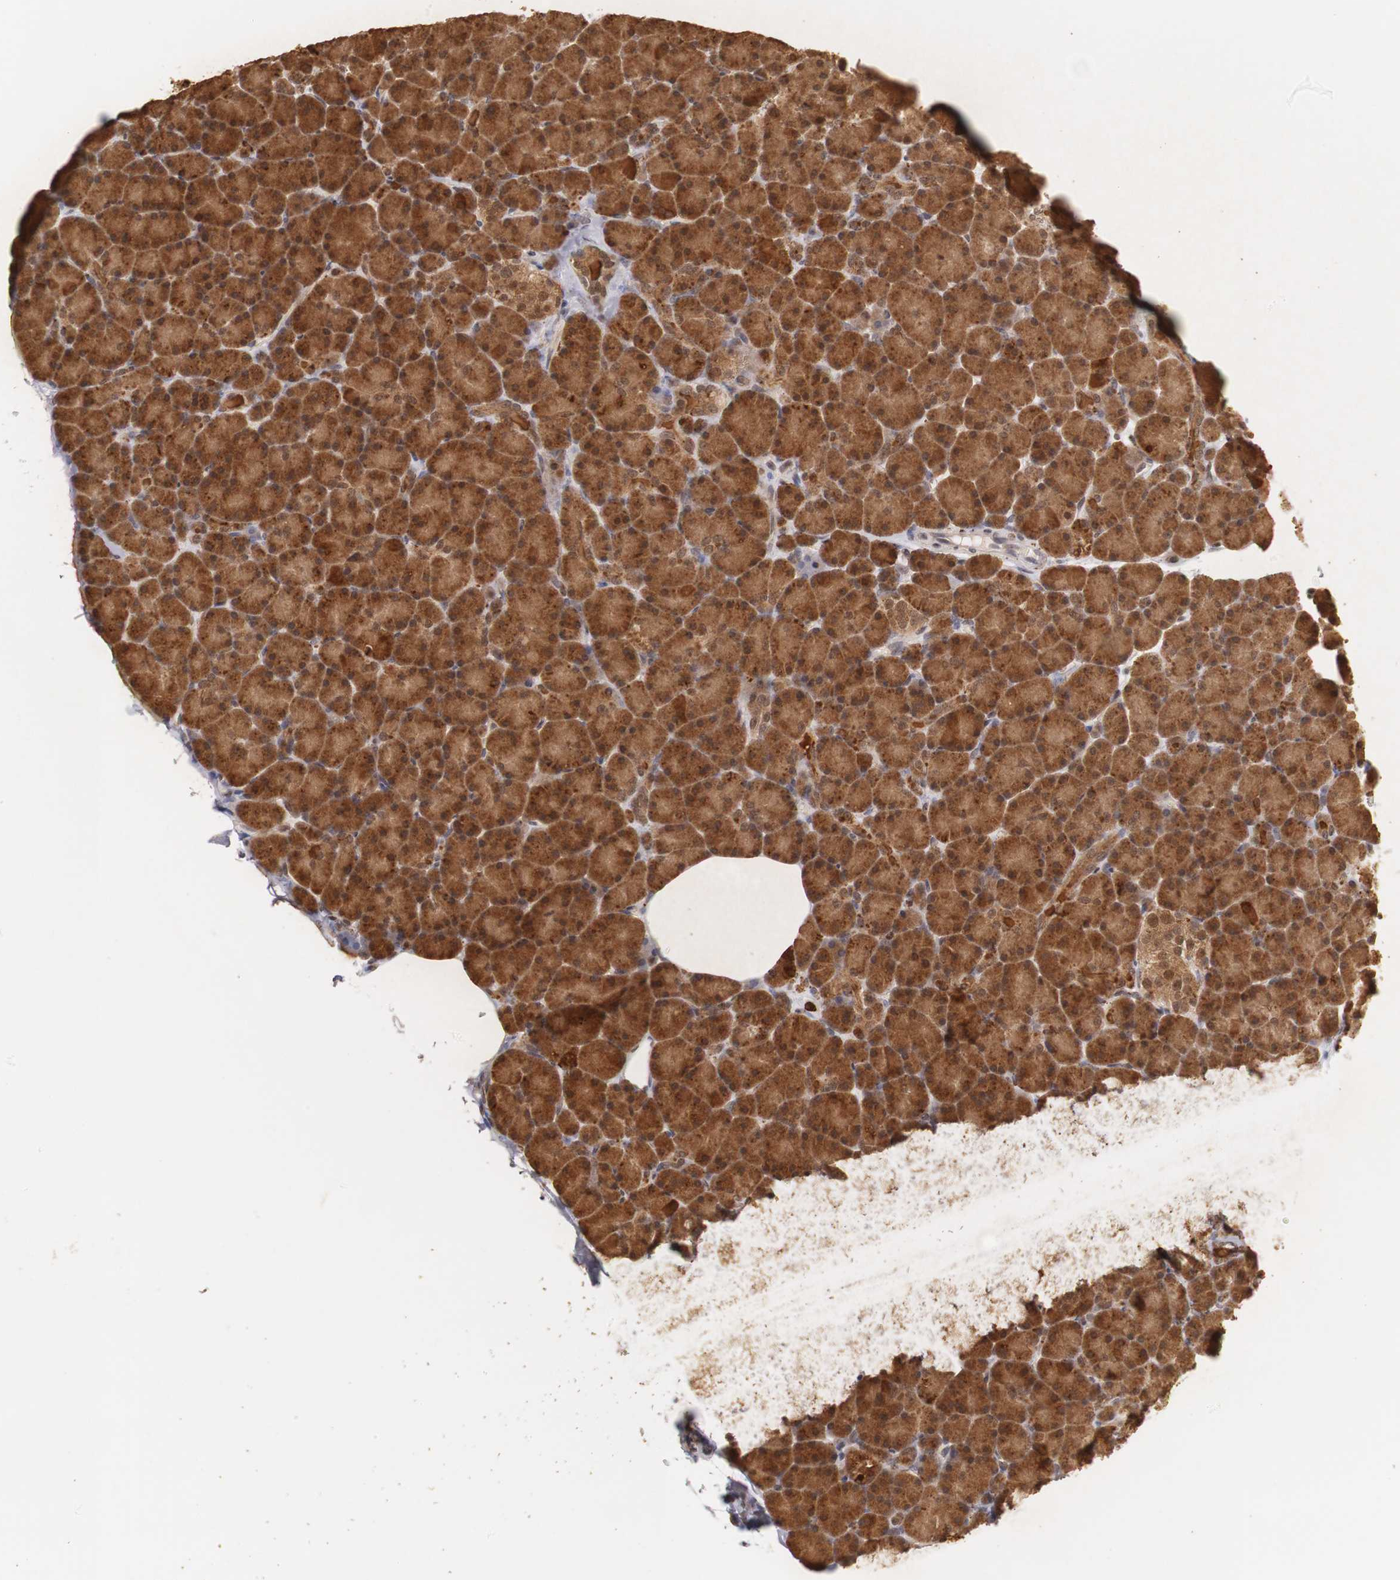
{"staining": {"intensity": "moderate", "quantity": ">75%", "location": "cytoplasmic/membranous,nuclear"}, "tissue": "pancreas", "cell_type": "Exocrine glandular cells", "image_type": "normal", "snomed": [{"axis": "morphology", "description": "Normal tissue, NOS"}, {"axis": "topography", "description": "Pancreas"}], "caption": "Pancreas stained with IHC displays moderate cytoplasmic/membranous,nuclear positivity in approximately >75% of exocrine glandular cells. (DAB IHC, brown staining for protein, blue staining for nuclei).", "gene": "PLEKHA1", "patient": {"sex": "female", "age": 43}}